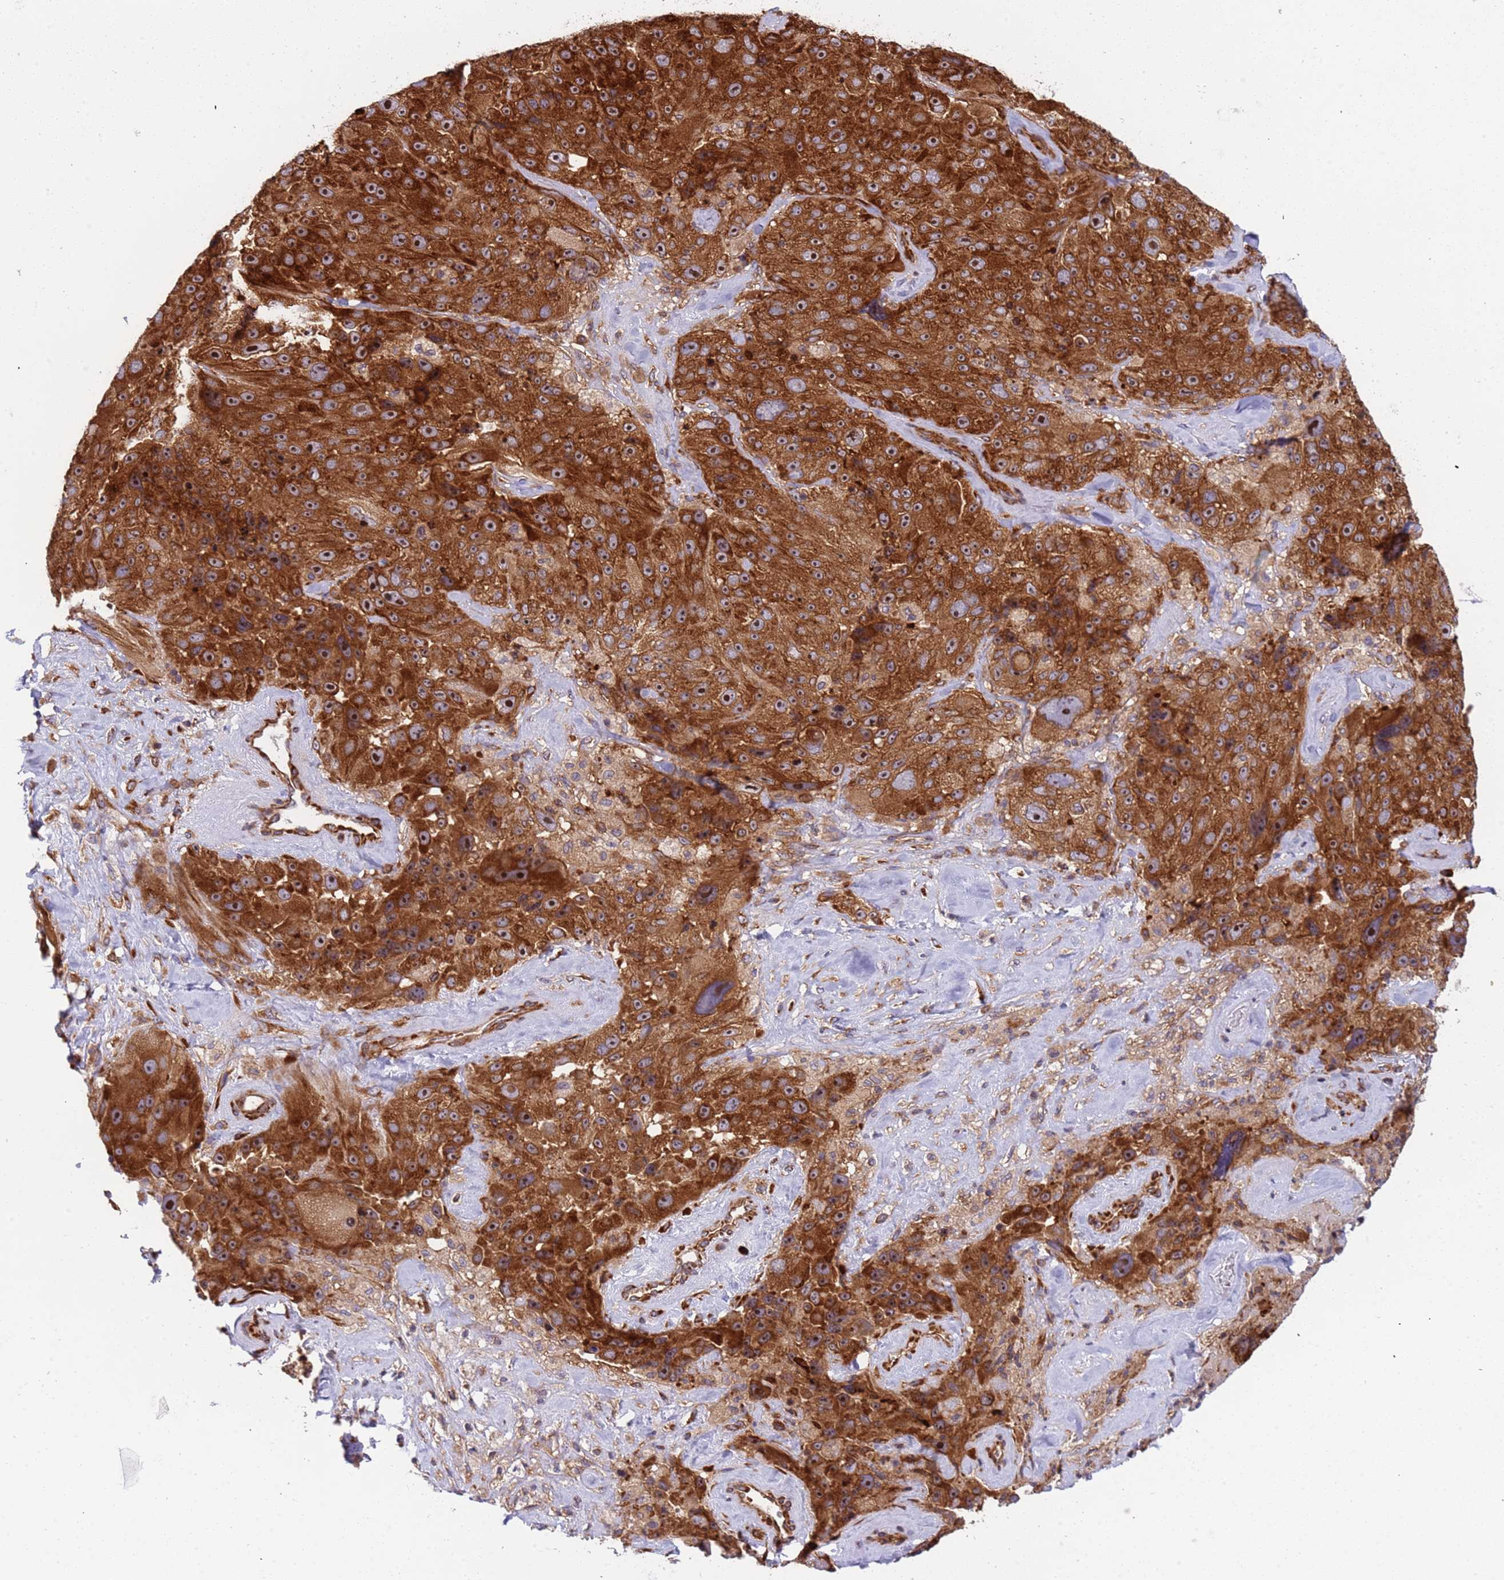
{"staining": {"intensity": "strong", "quantity": ">75%", "location": "cytoplasmic/membranous,nuclear"}, "tissue": "melanoma", "cell_type": "Tumor cells", "image_type": "cancer", "snomed": [{"axis": "morphology", "description": "Malignant melanoma, Metastatic site"}, {"axis": "topography", "description": "Lymph node"}], "caption": "Strong cytoplasmic/membranous and nuclear protein positivity is seen in about >75% of tumor cells in malignant melanoma (metastatic site). The protein of interest is stained brown, and the nuclei are stained in blue (DAB IHC with brightfield microscopy, high magnification).", "gene": "RPL36", "patient": {"sex": "male", "age": 62}}